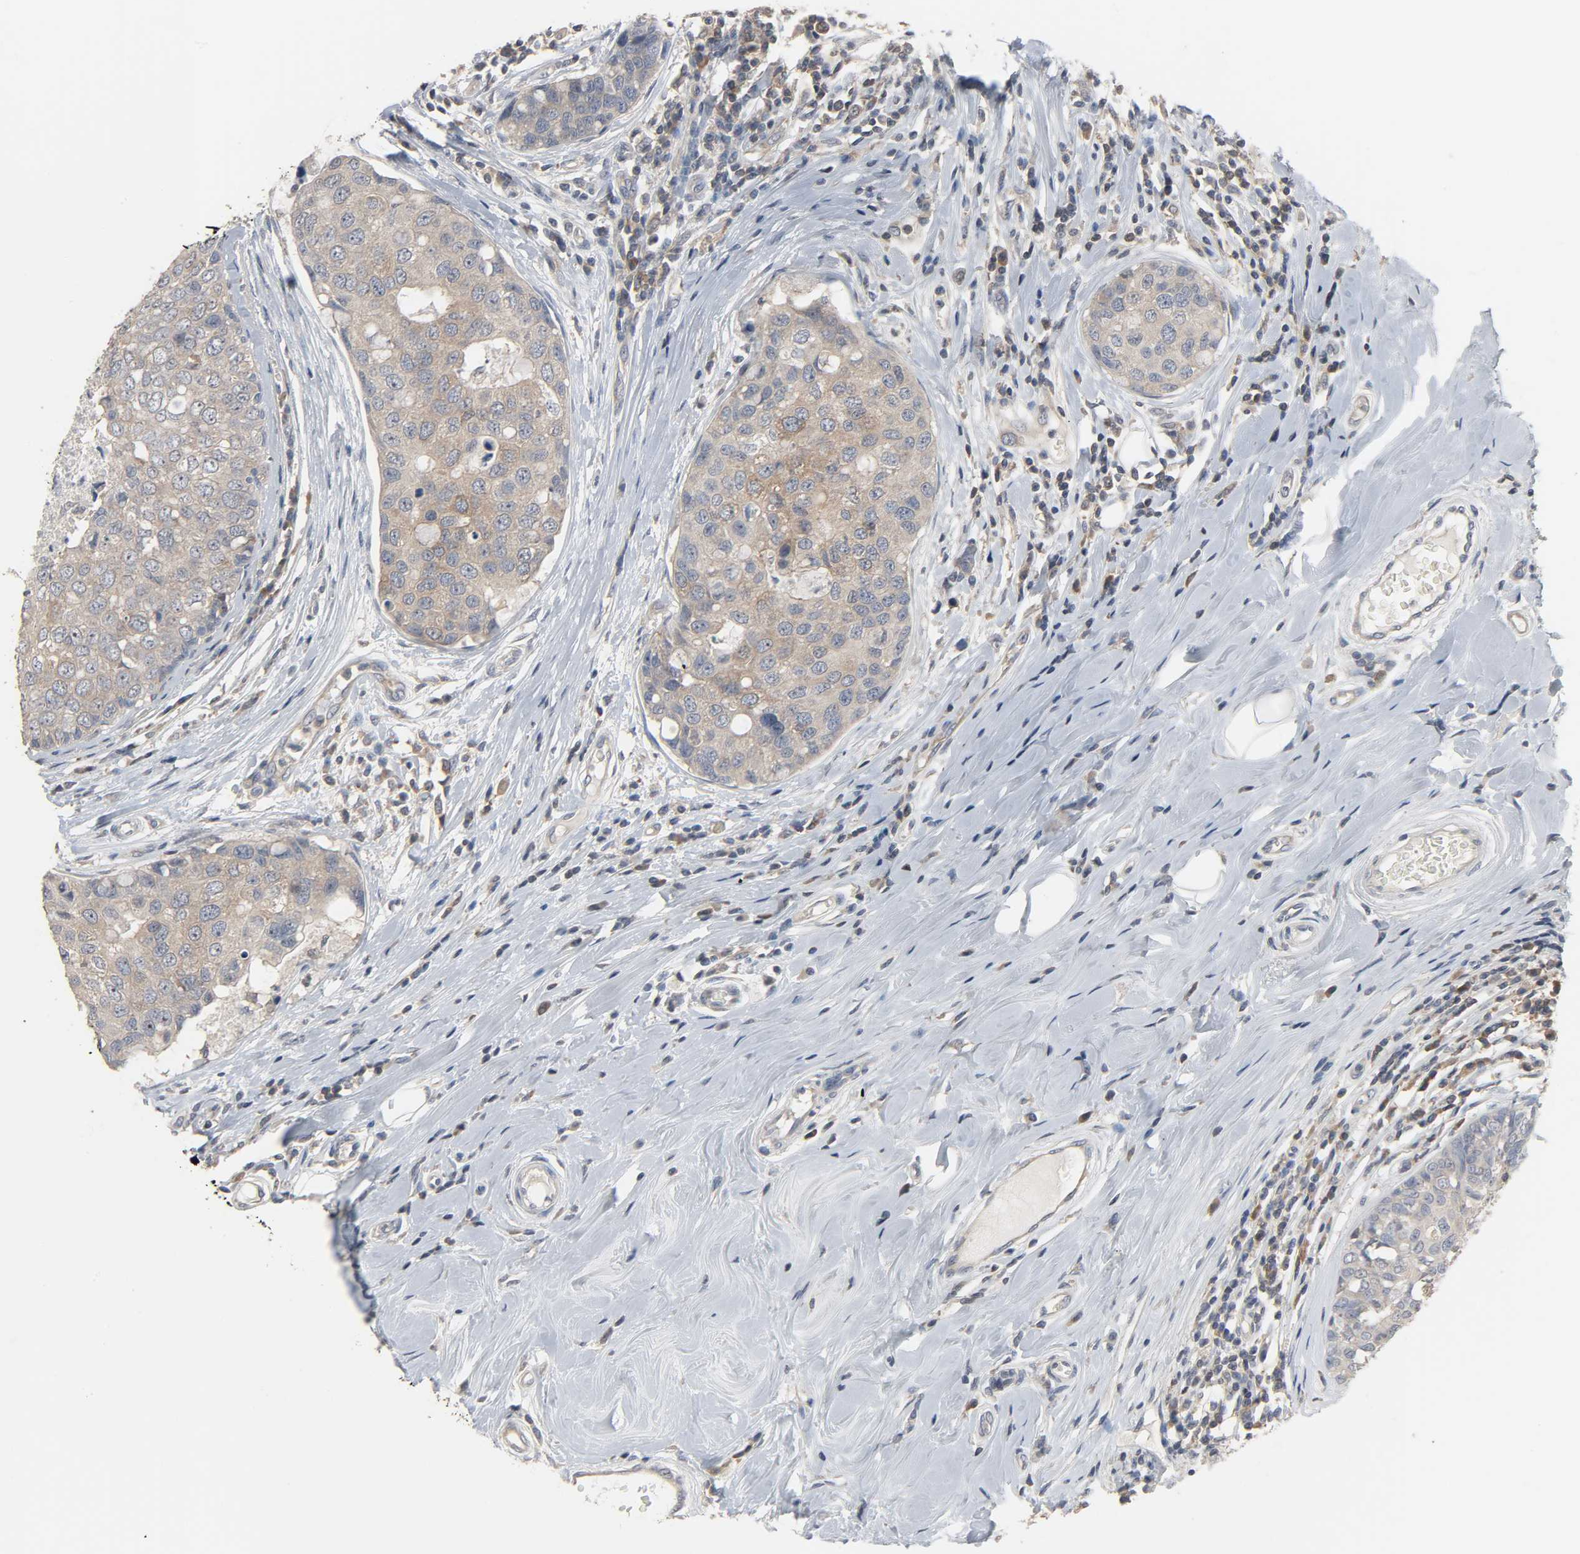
{"staining": {"intensity": "moderate", "quantity": ">75%", "location": "cytoplasmic/membranous"}, "tissue": "breast cancer", "cell_type": "Tumor cells", "image_type": "cancer", "snomed": [{"axis": "morphology", "description": "Duct carcinoma"}, {"axis": "topography", "description": "Breast"}], "caption": "Moderate cytoplasmic/membranous protein expression is present in about >75% of tumor cells in breast cancer (infiltrating ductal carcinoma).", "gene": "PLEKHA2", "patient": {"sex": "female", "age": 27}}